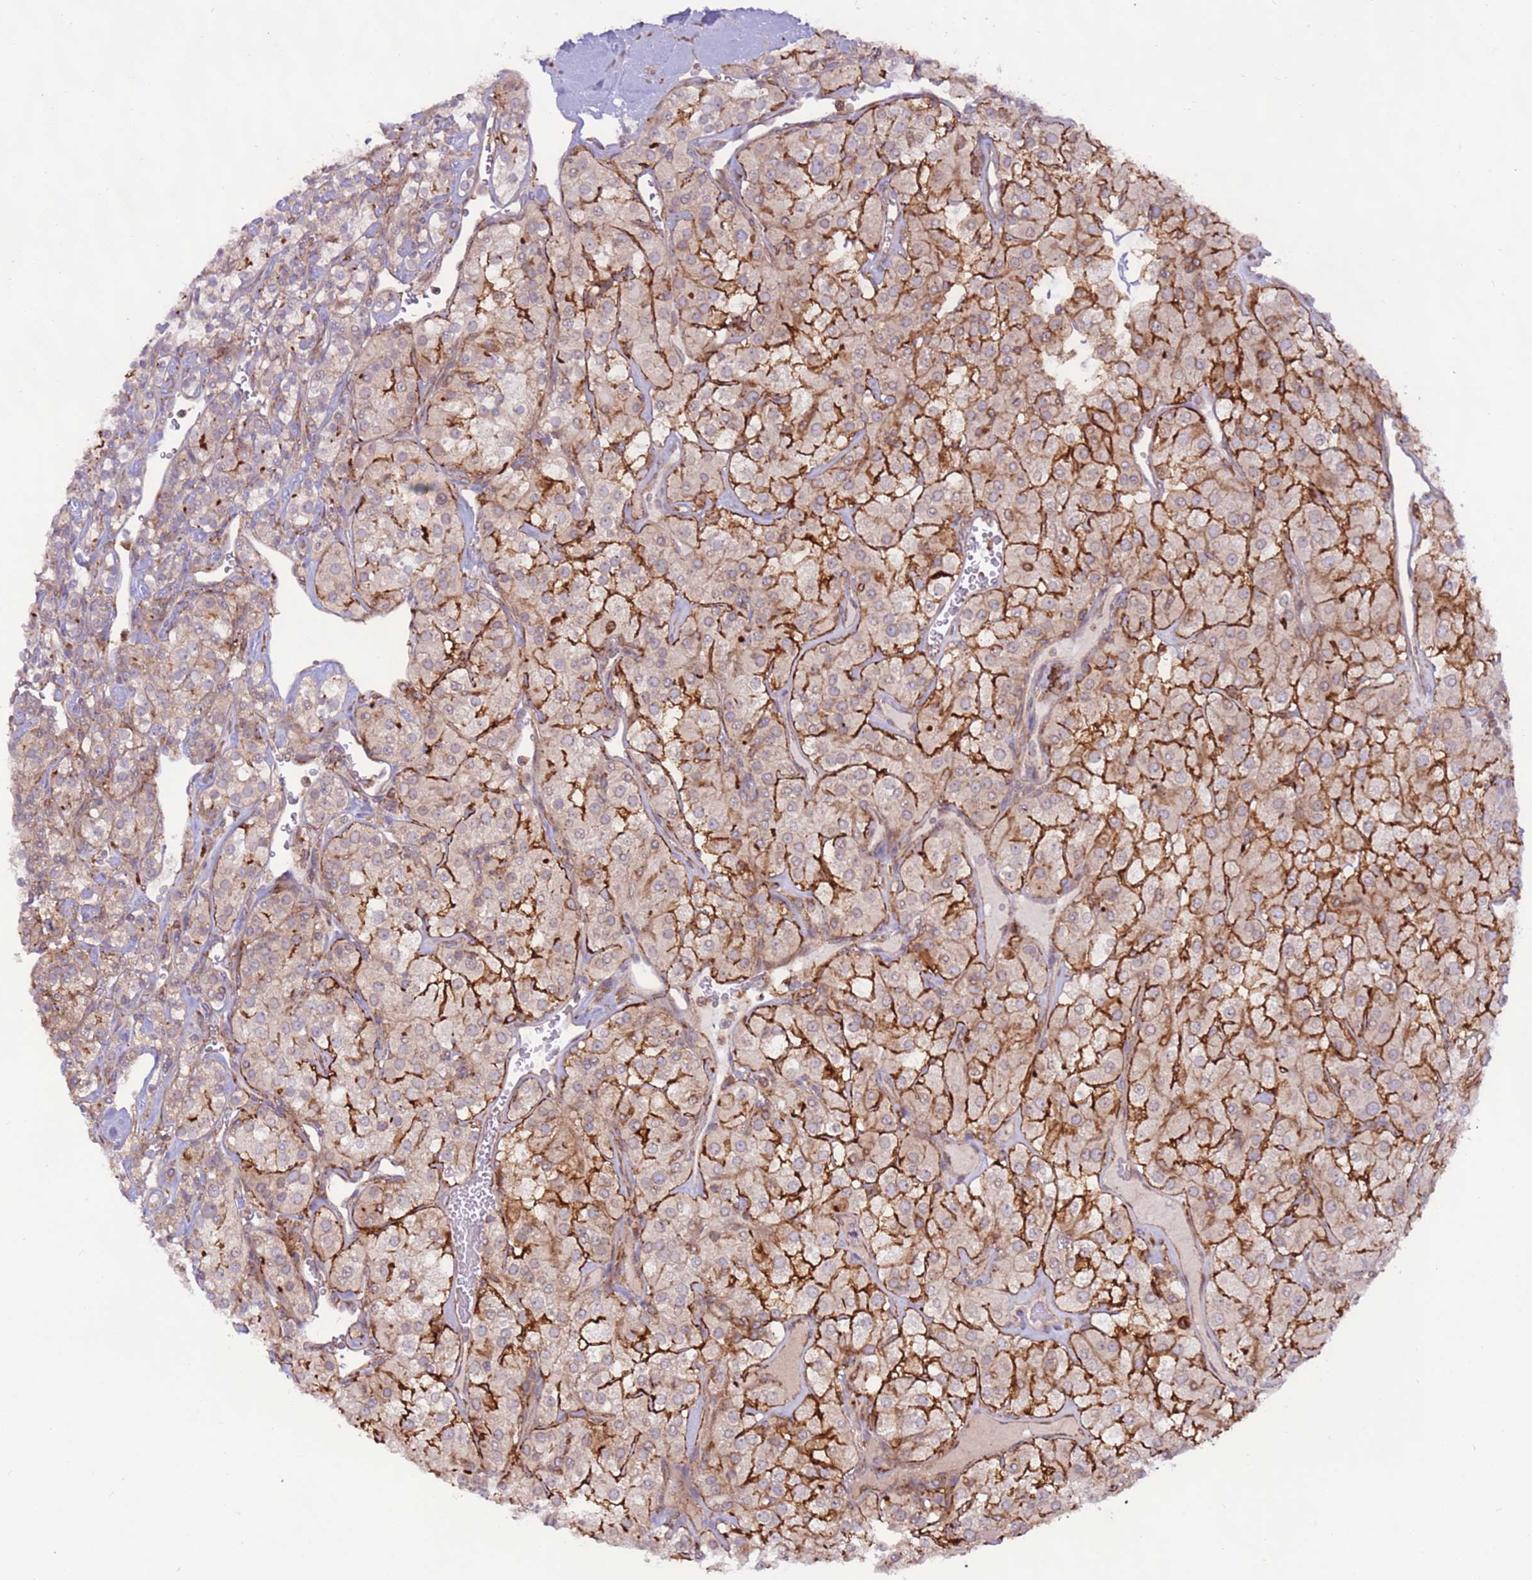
{"staining": {"intensity": "strong", "quantity": "25%-75%", "location": "cytoplasmic/membranous"}, "tissue": "renal cancer", "cell_type": "Tumor cells", "image_type": "cancer", "snomed": [{"axis": "morphology", "description": "Adenocarcinoma, NOS"}, {"axis": "topography", "description": "Kidney"}], "caption": "The micrograph exhibits a brown stain indicating the presence of a protein in the cytoplasmic/membranous of tumor cells in renal cancer (adenocarcinoma).", "gene": "DDX19B", "patient": {"sex": "male", "age": 77}}